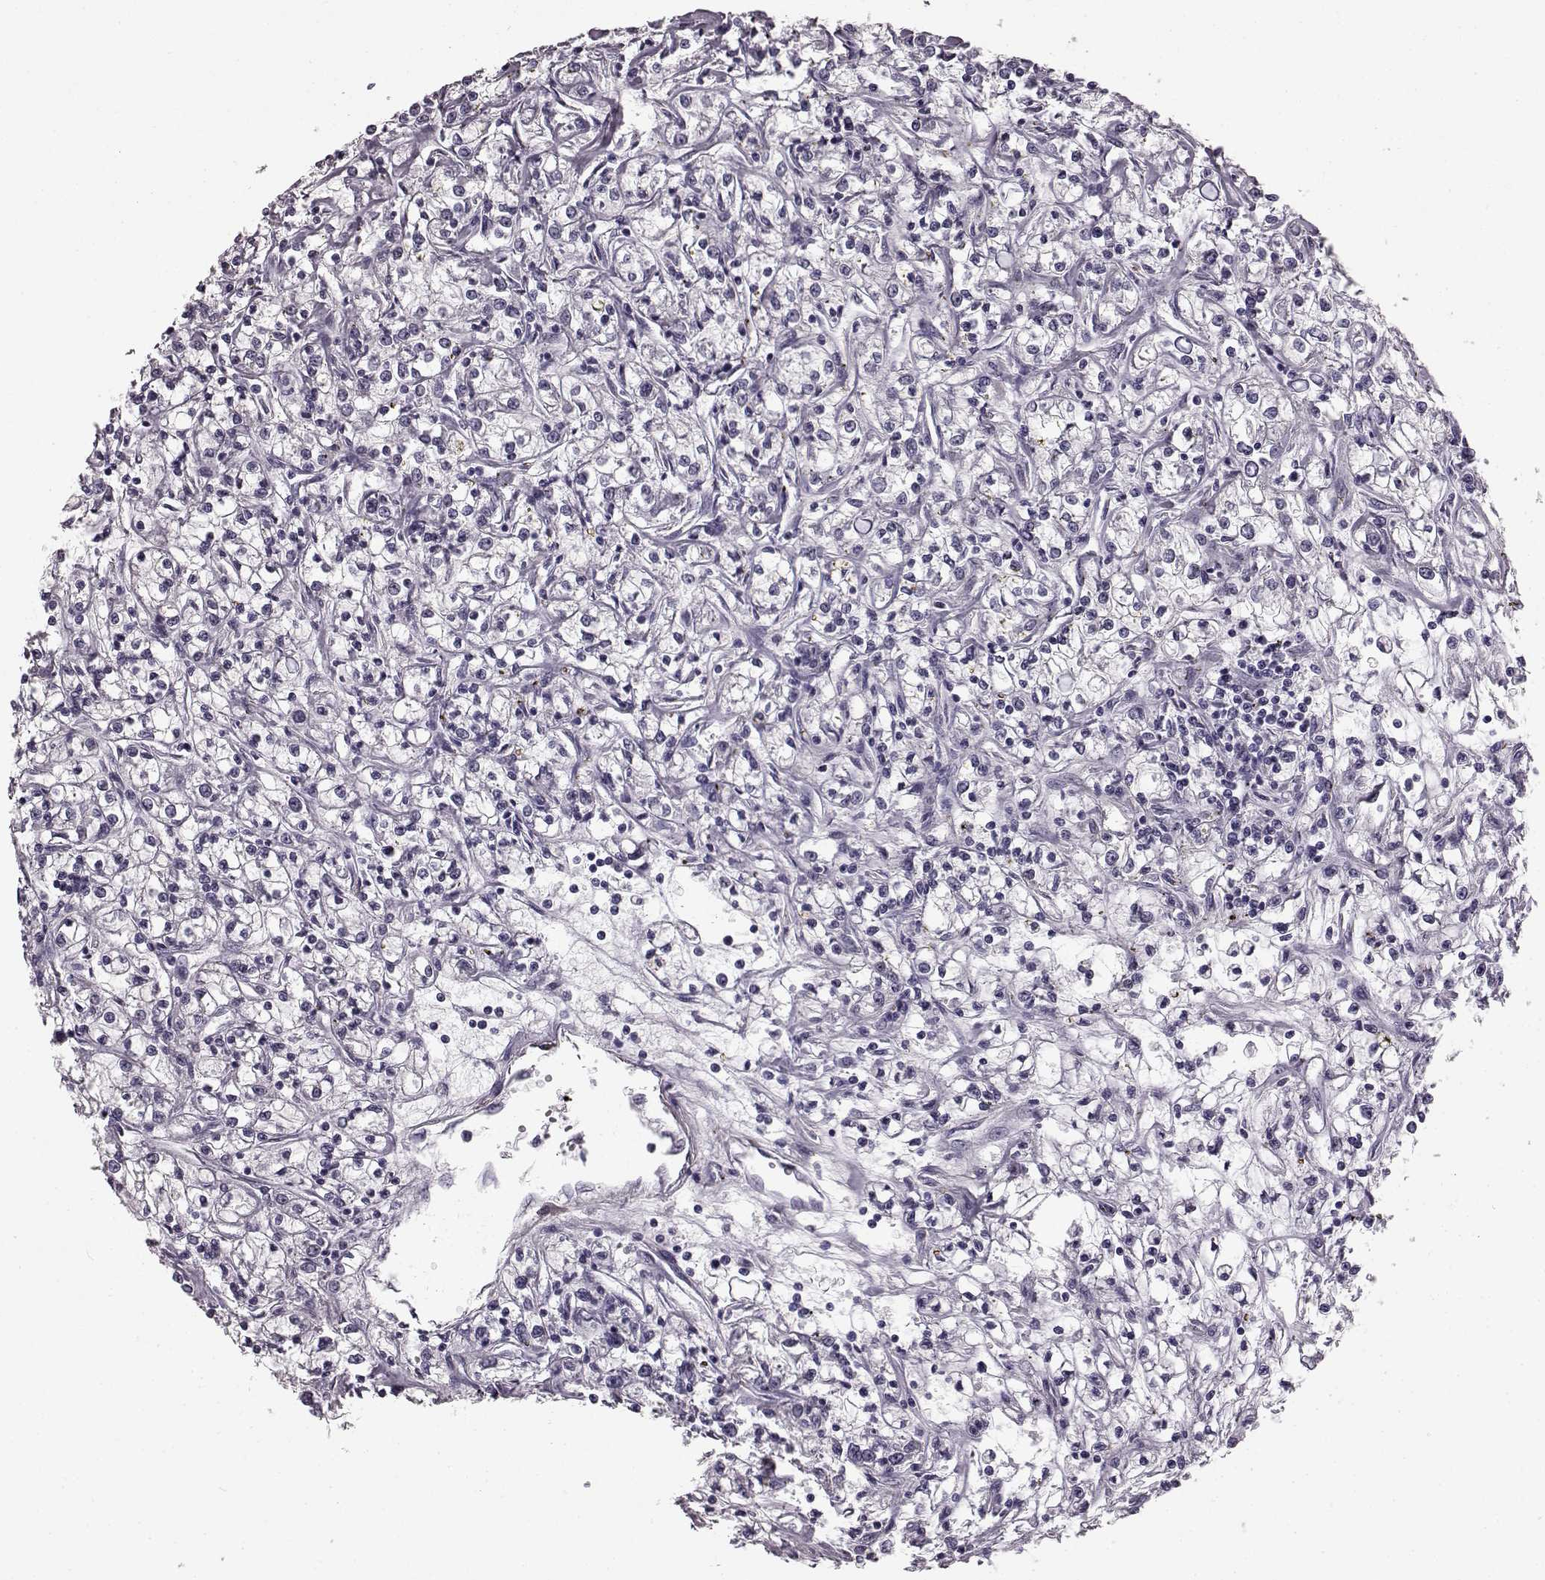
{"staining": {"intensity": "negative", "quantity": "none", "location": "none"}, "tissue": "renal cancer", "cell_type": "Tumor cells", "image_type": "cancer", "snomed": [{"axis": "morphology", "description": "Adenocarcinoma, NOS"}, {"axis": "topography", "description": "Kidney"}], "caption": "This is an IHC micrograph of renal cancer. There is no expression in tumor cells.", "gene": "SLCO3A1", "patient": {"sex": "female", "age": 59}}